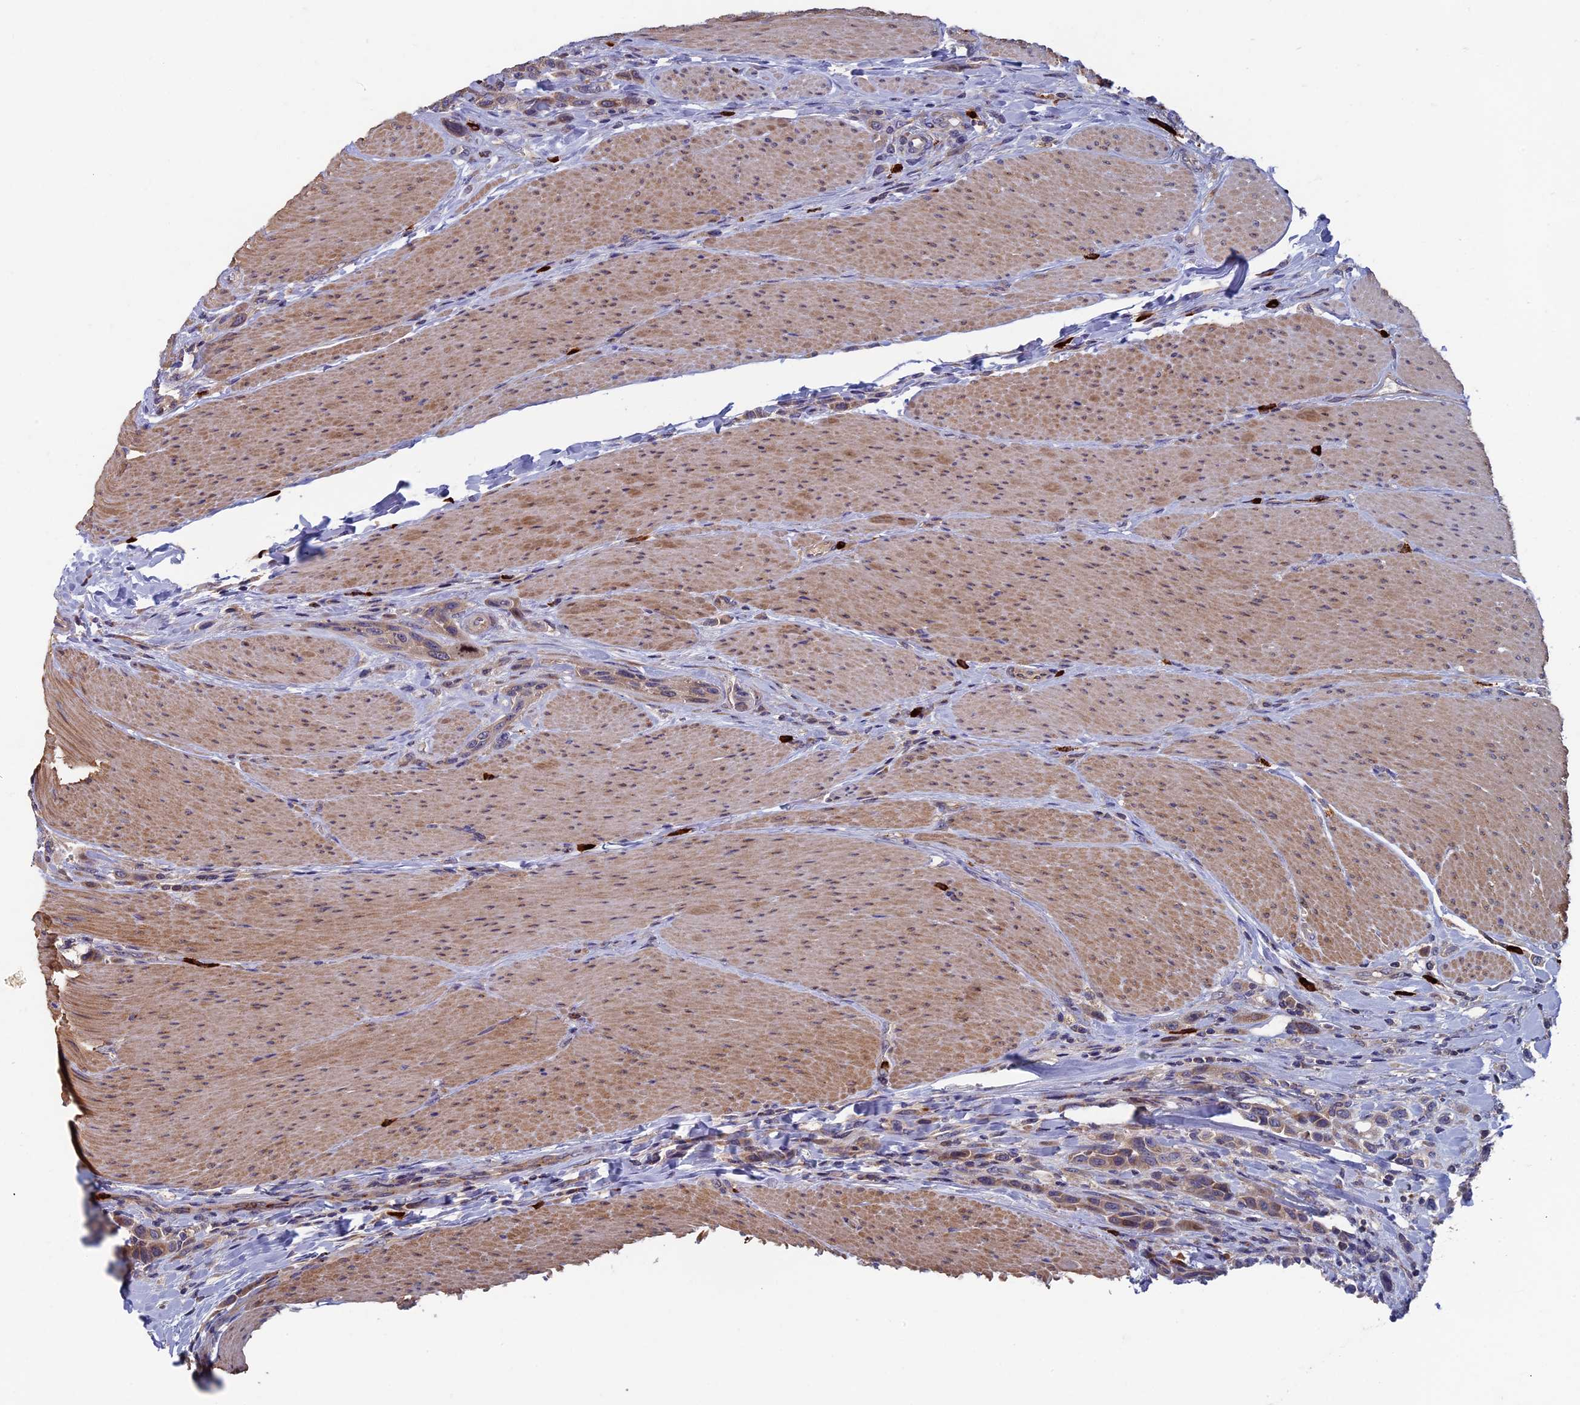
{"staining": {"intensity": "weak", "quantity": ">75%", "location": "cytoplasmic/membranous"}, "tissue": "urothelial cancer", "cell_type": "Tumor cells", "image_type": "cancer", "snomed": [{"axis": "morphology", "description": "Urothelial carcinoma, High grade"}, {"axis": "topography", "description": "Urinary bladder"}], "caption": "Urothelial cancer tissue demonstrates weak cytoplasmic/membranous positivity in about >75% of tumor cells (Stains: DAB in brown, nuclei in blue, Microscopy: brightfield microscopy at high magnification).", "gene": "TNK2", "patient": {"sex": "male", "age": 50}}